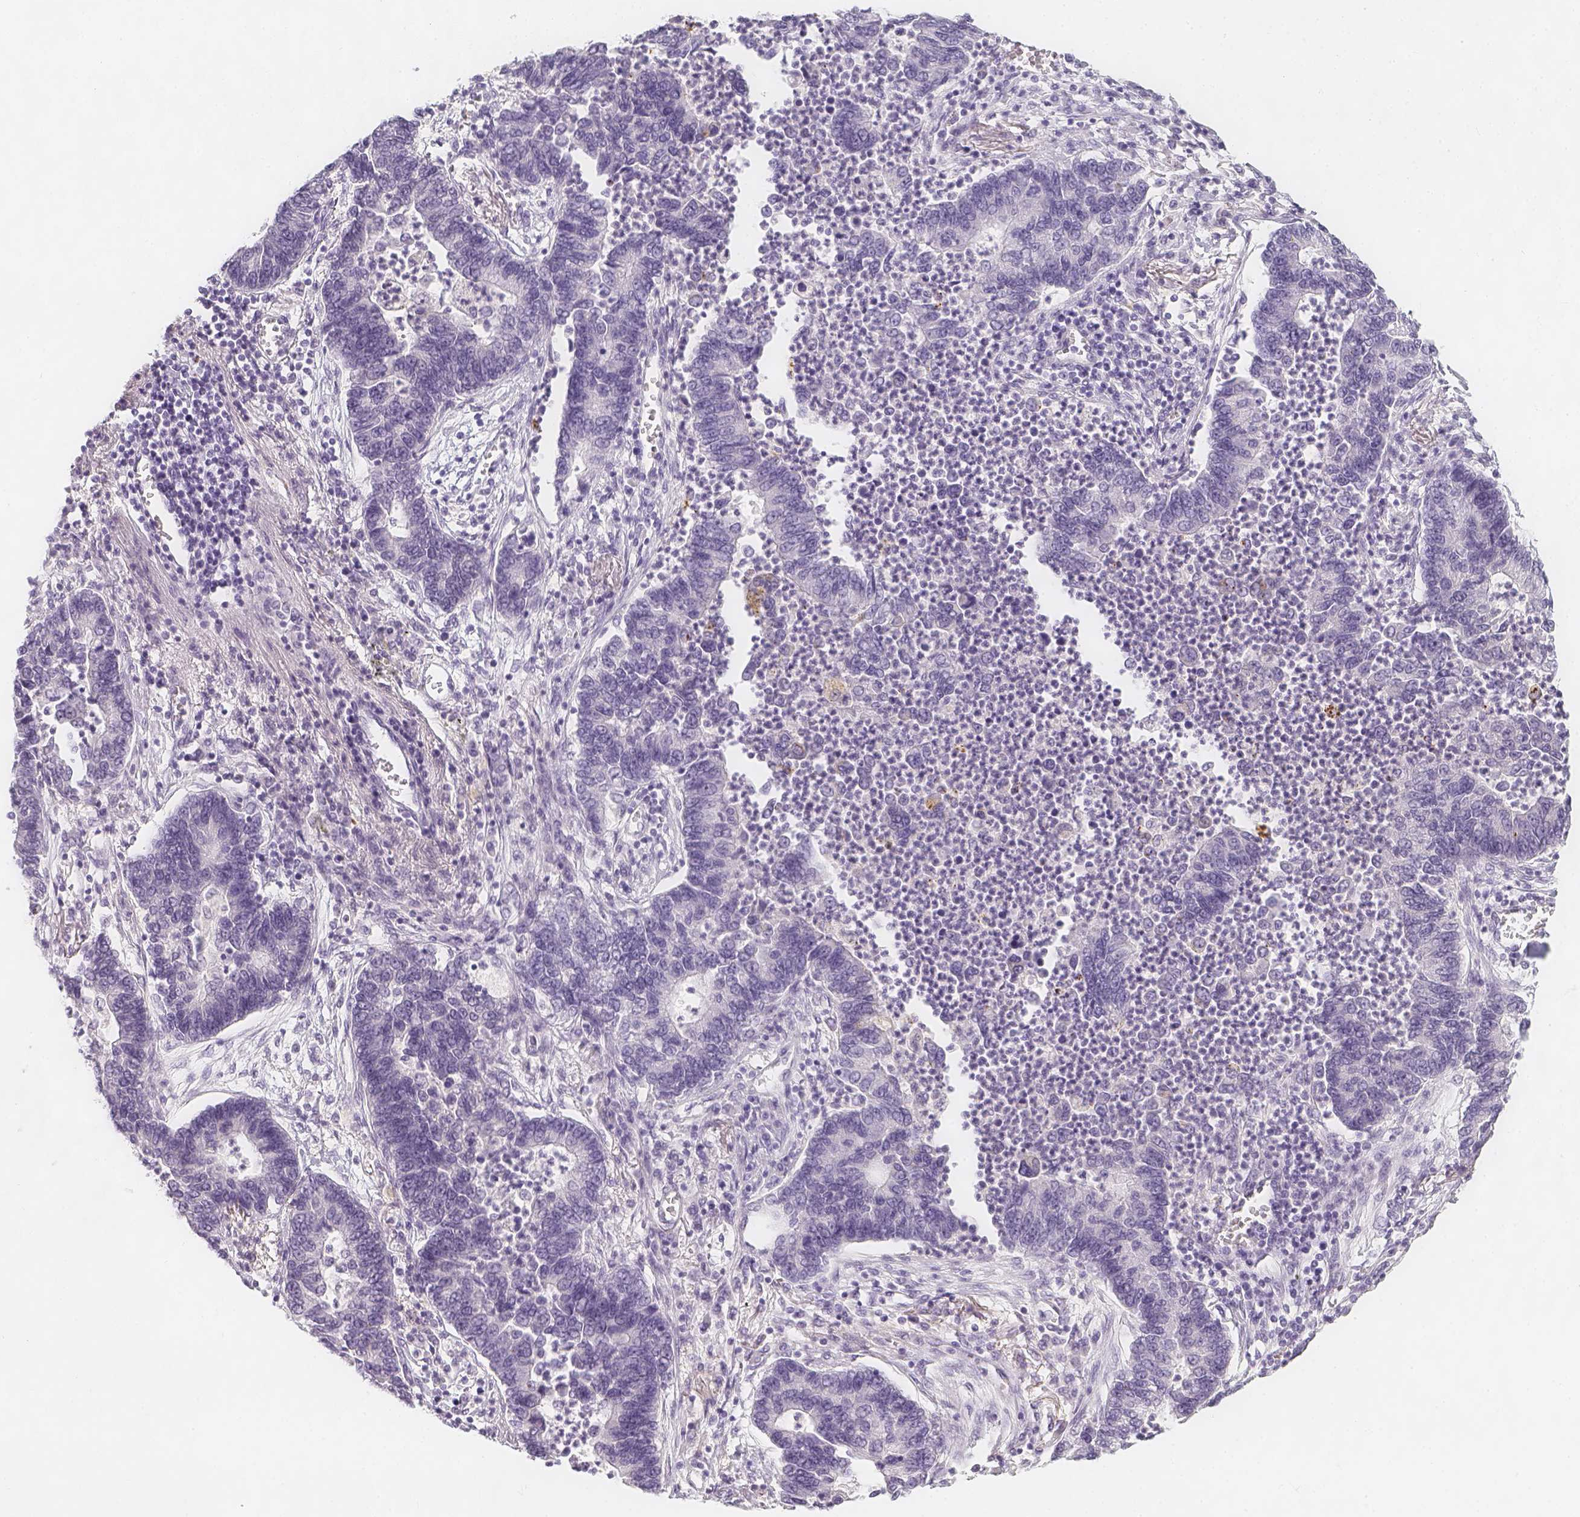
{"staining": {"intensity": "negative", "quantity": "none", "location": "none"}, "tissue": "lung cancer", "cell_type": "Tumor cells", "image_type": "cancer", "snomed": [{"axis": "morphology", "description": "Adenocarcinoma, NOS"}, {"axis": "topography", "description": "Lung"}], "caption": "A high-resolution photomicrograph shows immunohistochemistry staining of lung cancer (adenocarcinoma), which reveals no significant positivity in tumor cells.", "gene": "SLC18A1", "patient": {"sex": "female", "age": 57}}